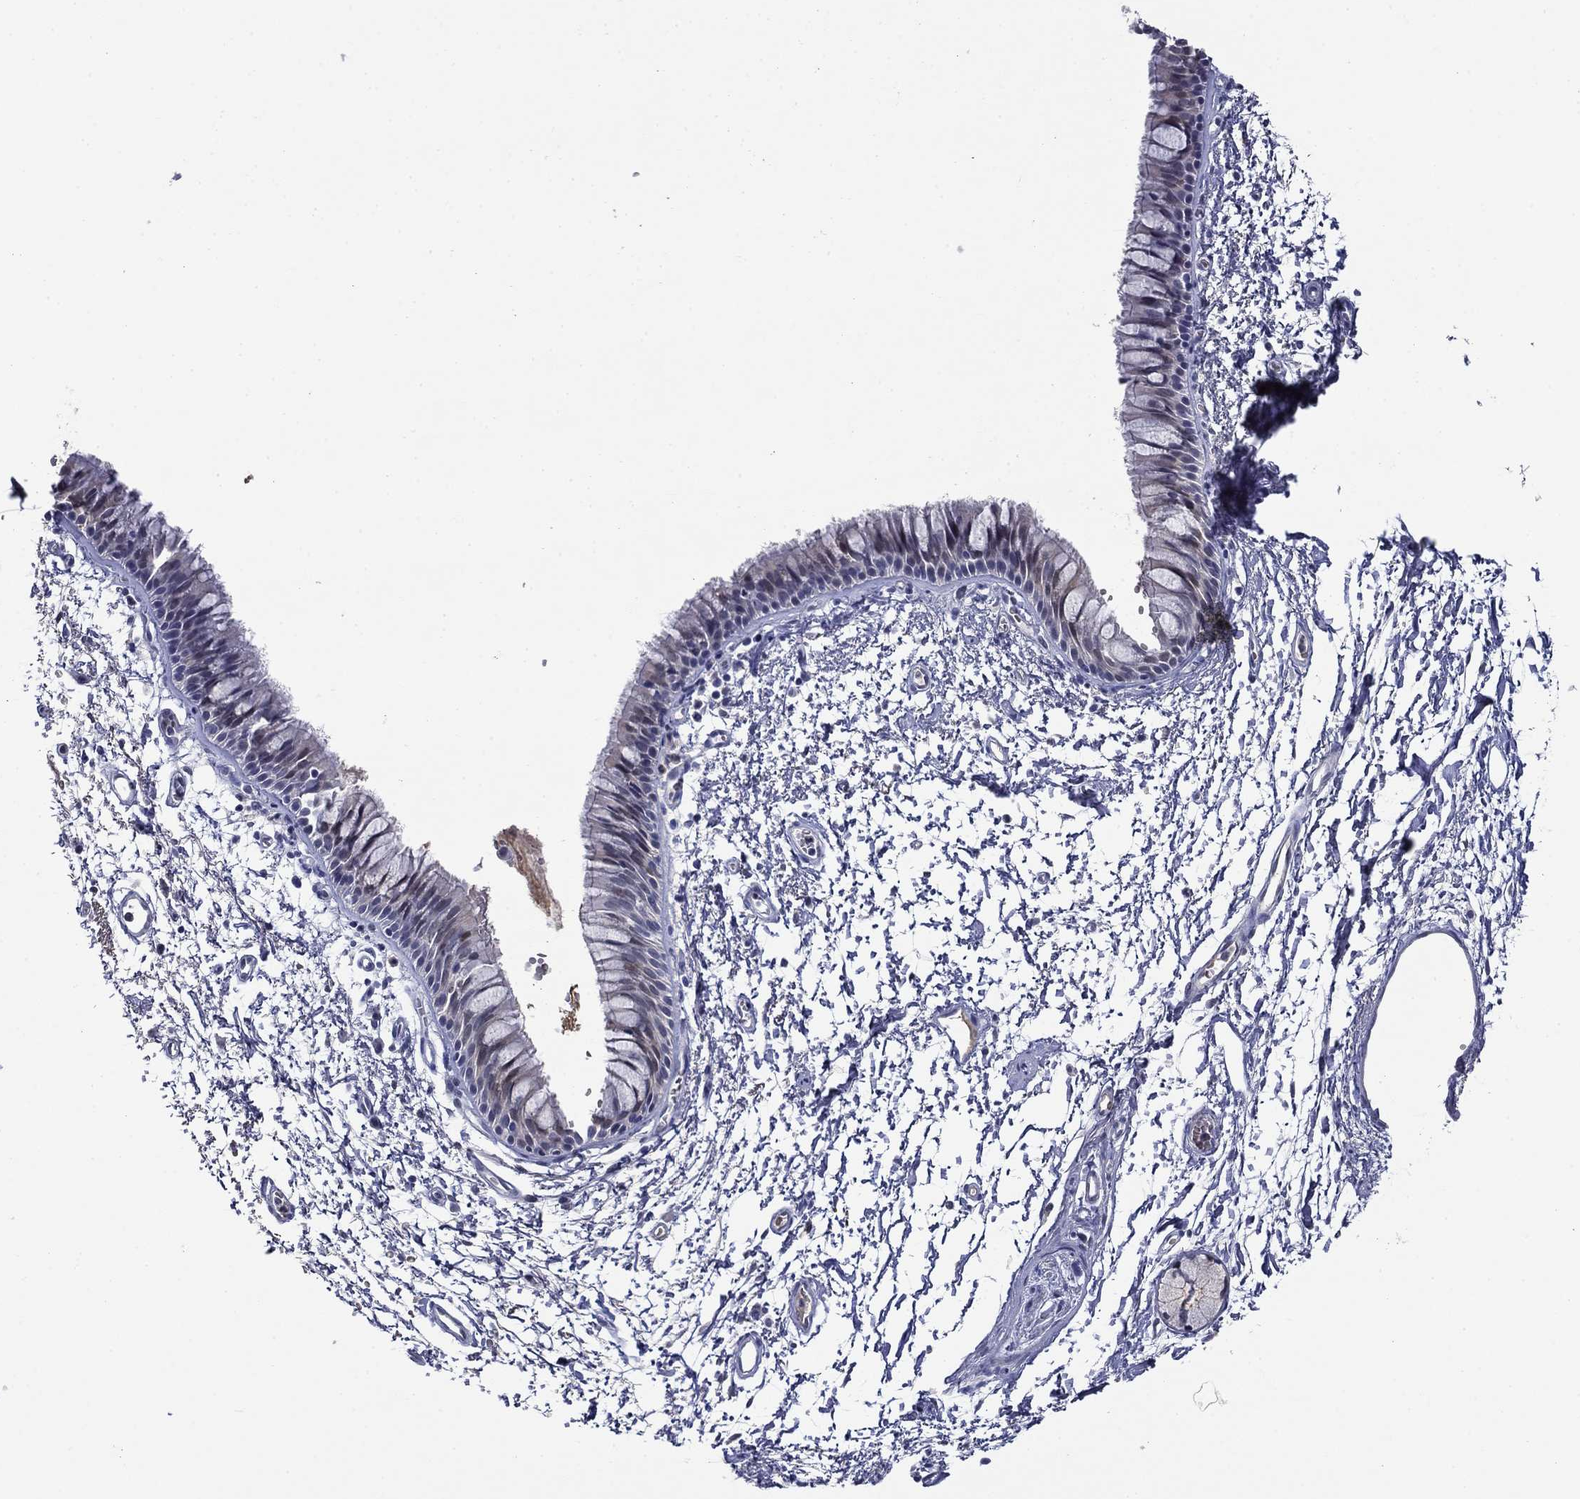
{"staining": {"intensity": "negative", "quantity": "none", "location": "none"}, "tissue": "bronchus", "cell_type": "Respiratory epithelial cells", "image_type": "normal", "snomed": [{"axis": "morphology", "description": "Normal tissue, NOS"}, {"axis": "topography", "description": "Cartilage tissue"}, {"axis": "topography", "description": "Bronchus"}], "caption": "Respiratory epithelial cells are negative for brown protein staining in unremarkable bronchus. (Stains: DAB (3,3'-diaminobenzidine) immunohistochemistry (IHC) with hematoxylin counter stain, Microscopy: brightfield microscopy at high magnification).", "gene": "DDTL", "patient": {"sex": "male", "age": 66}}